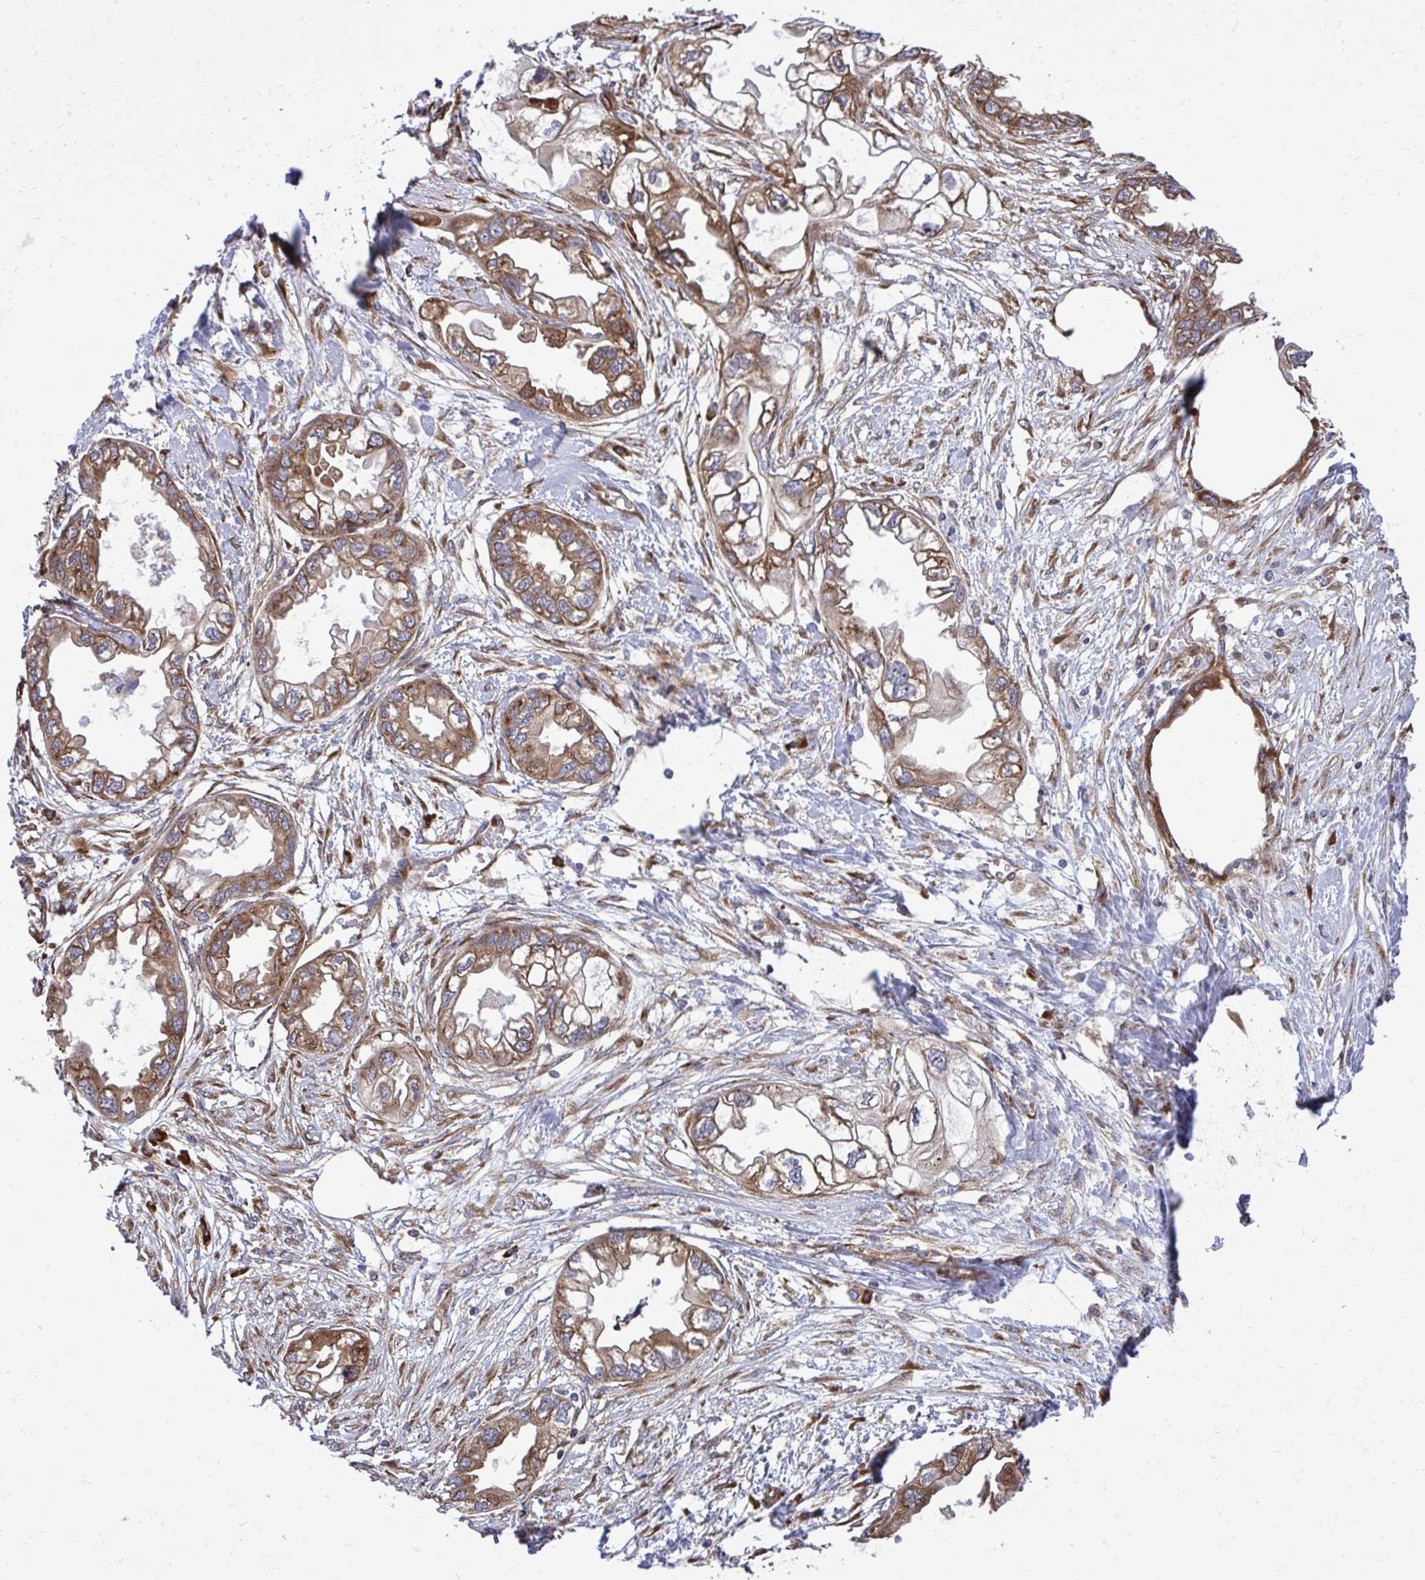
{"staining": {"intensity": "moderate", "quantity": ">75%", "location": "cytoplasmic/membranous"}, "tissue": "endometrial cancer", "cell_type": "Tumor cells", "image_type": "cancer", "snomed": [{"axis": "morphology", "description": "Adenocarcinoma, NOS"}, {"axis": "morphology", "description": "Adenocarcinoma, metastatic, NOS"}, {"axis": "topography", "description": "Adipose tissue"}, {"axis": "topography", "description": "Endometrium"}], "caption": "An immunohistochemistry (IHC) photomicrograph of tumor tissue is shown. Protein staining in brown labels moderate cytoplasmic/membranous positivity in endometrial adenocarcinoma within tumor cells.", "gene": "RPS15", "patient": {"sex": "female", "age": 67}}